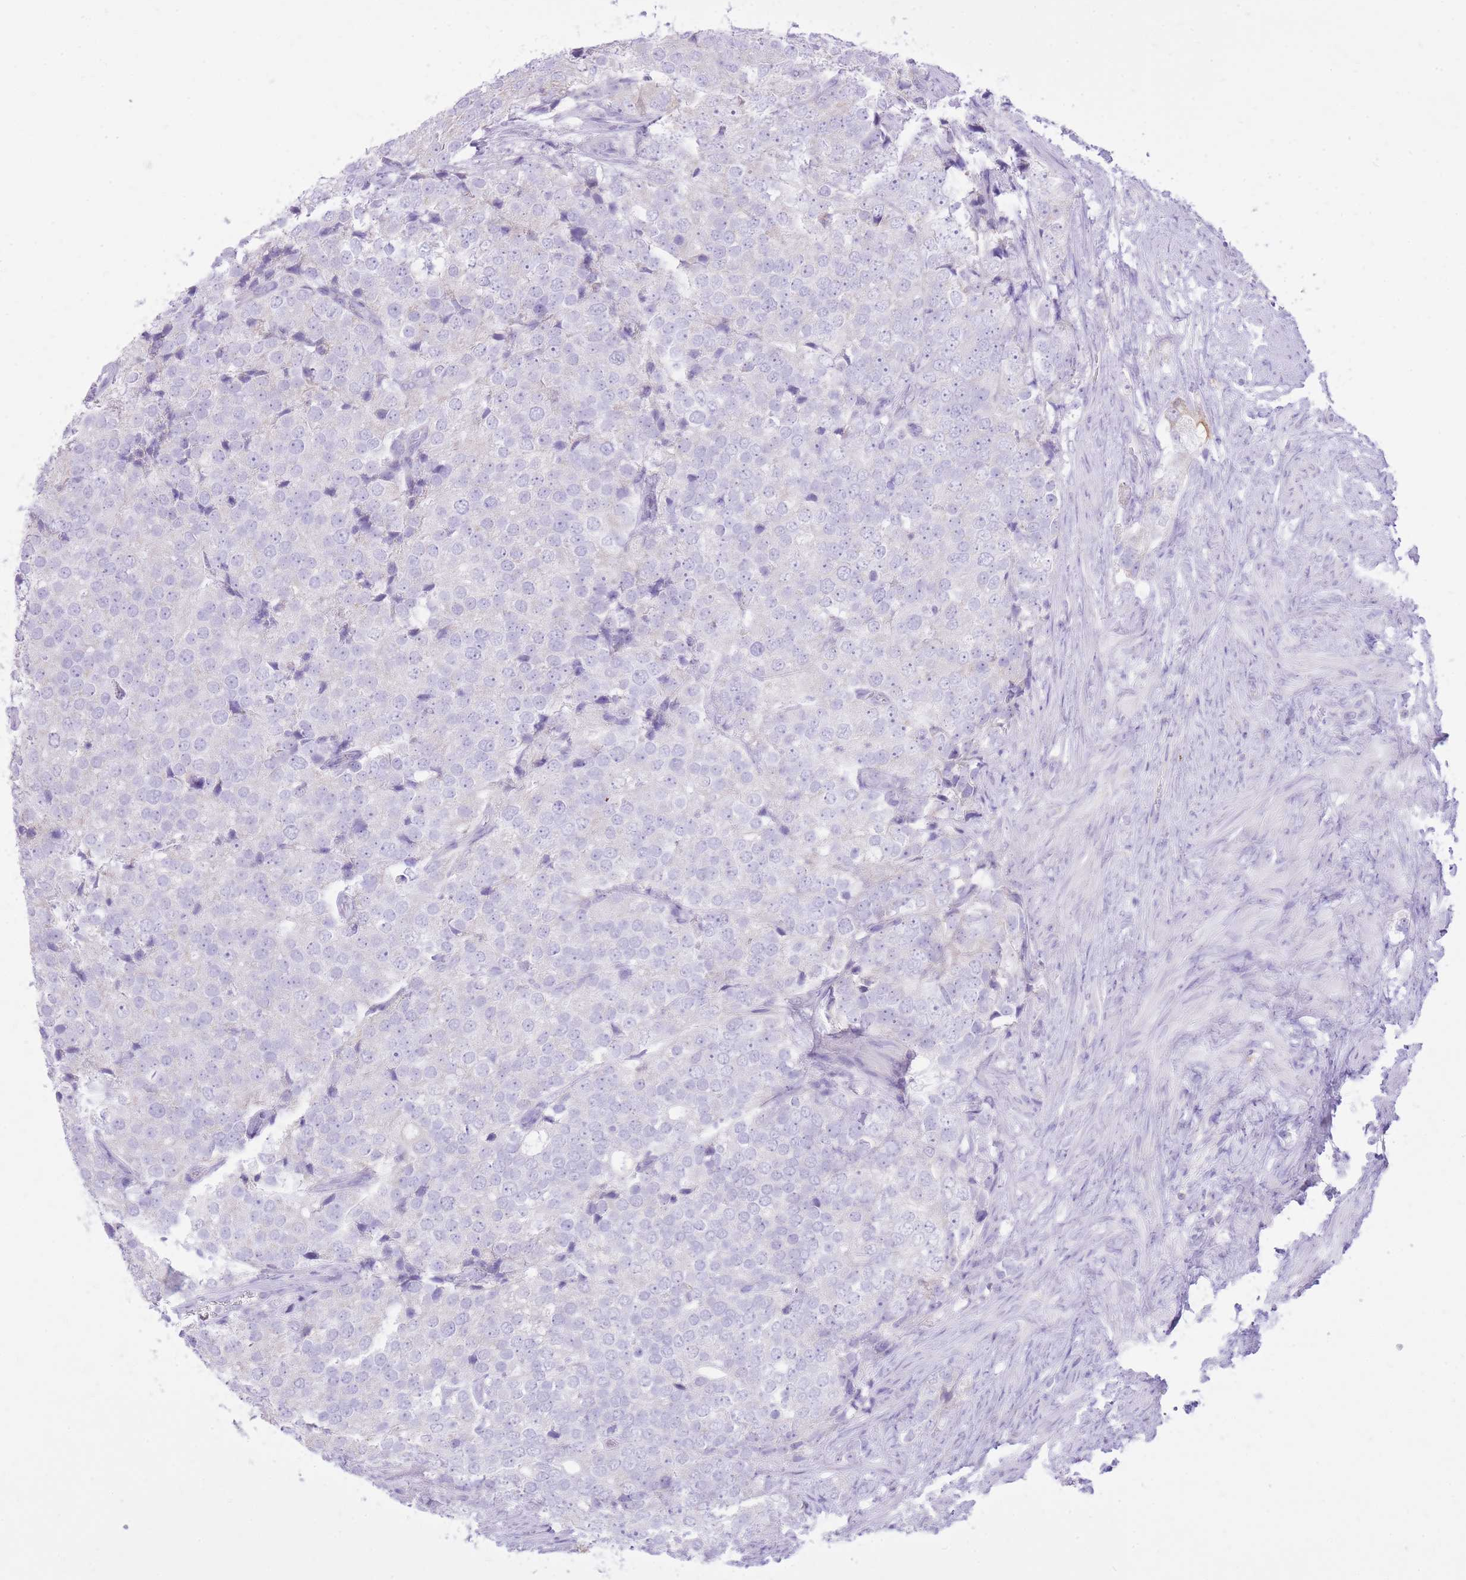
{"staining": {"intensity": "moderate", "quantity": "<25%", "location": "cytoplasmic/membranous"}, "tissue": "prostate cancer", "cell_type": "Tumor cells", "image_type": "cancer", "snomed": [{"axis": "morphology", "description": "Adenocarcinoma, High grade"}, {"axis": "topography", "description": "Prostate"}], "caption": "Brown immunohistochemical staining in human prostate adenocarcinoma (high-grade) displays moderate cytoplasmic/membranous positivity in approximately <25% of tumor cells.", "gene": "SLC4A4", "patient": {"sex": "male", "age": 49}}